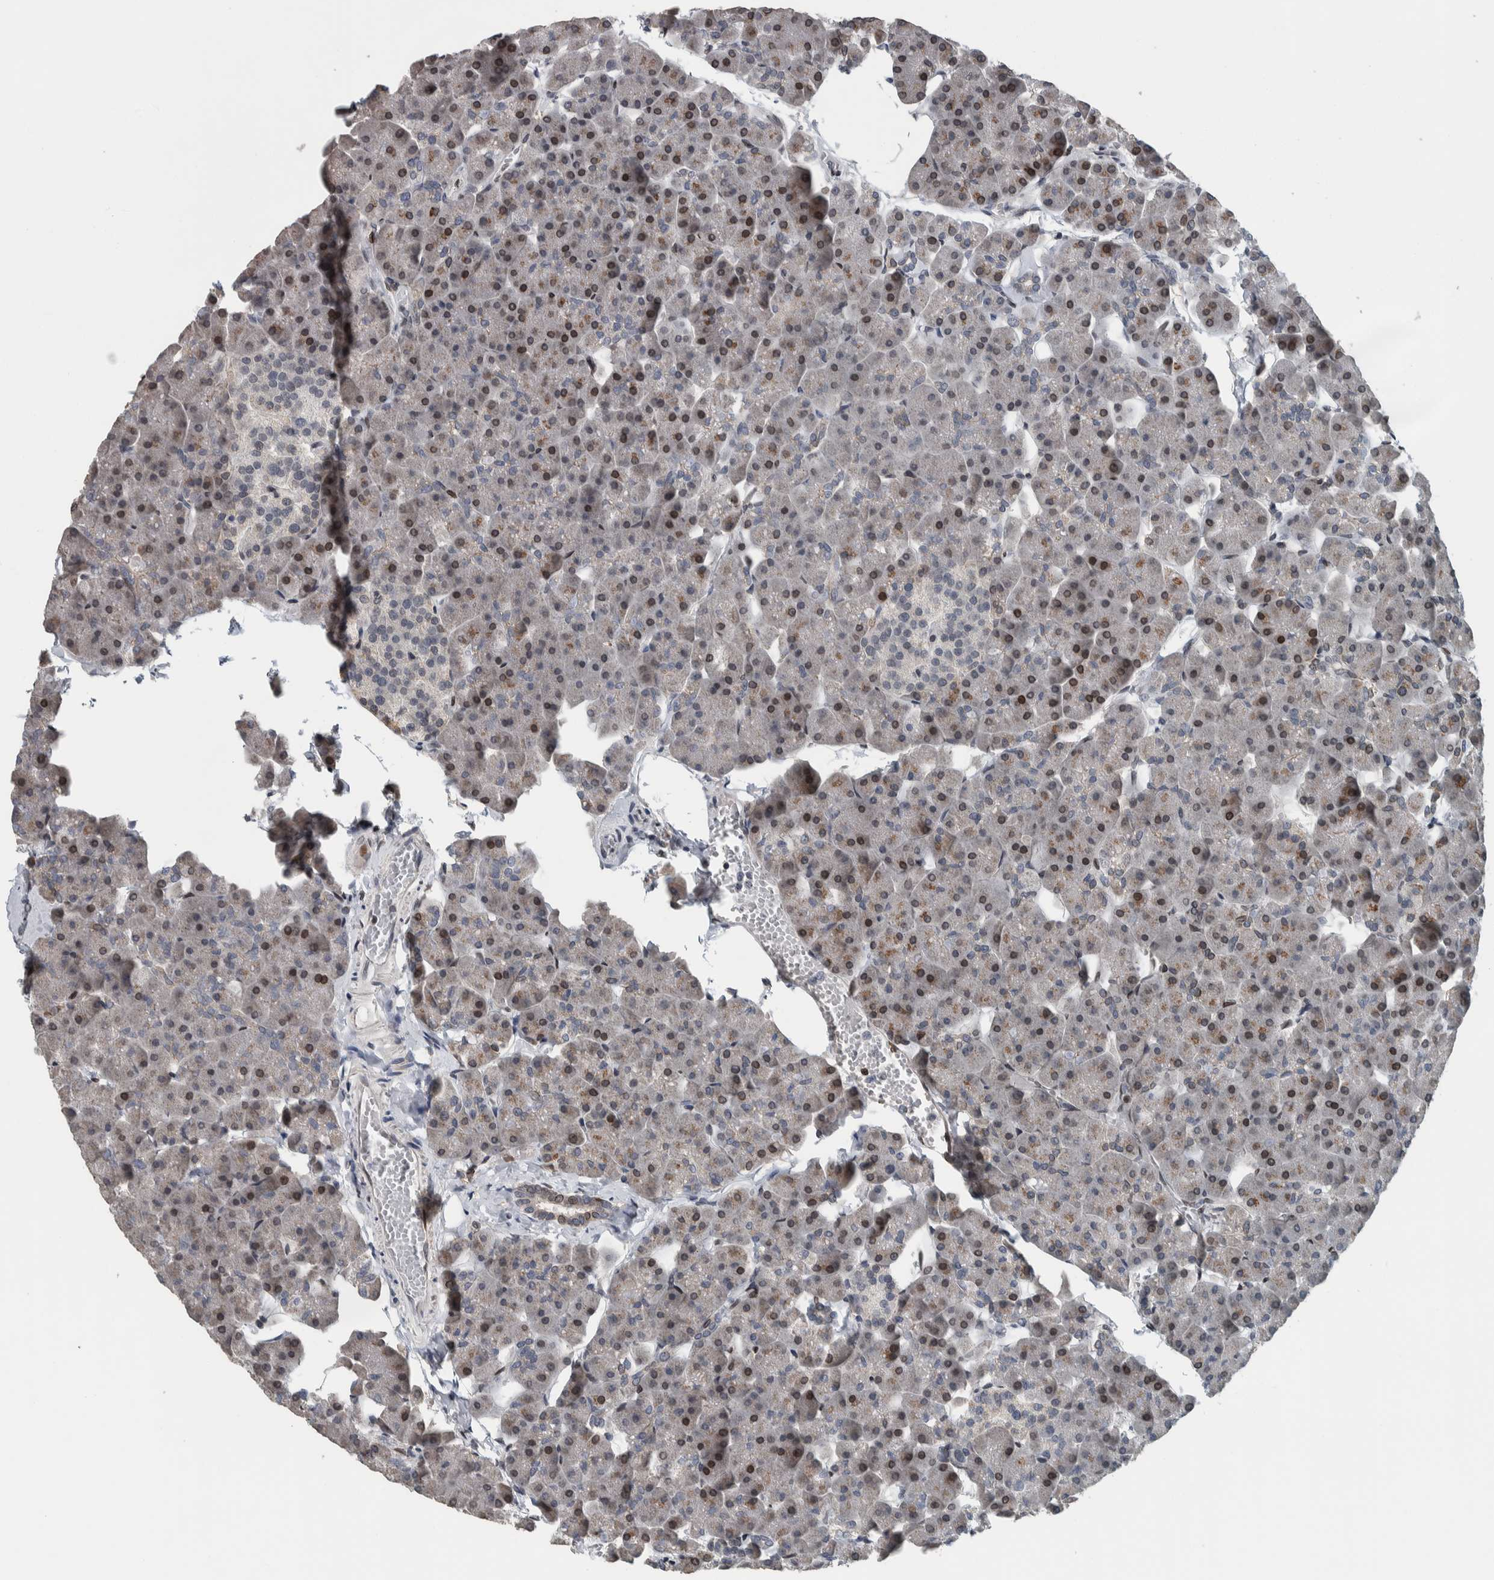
{"staining": {"intensity": "strong", "quantity": "25%-75%", "location": "cytoplasmic/membranous,nuclear"}, "tissue": "pancreas", "cell_type": "Exocrine glandular cells", "image_type": "normal", "snomed": [{"axis": "morphology", "description": "Normal tissue, NOS"}, {"axis": "topography", "description": "Pancreas"}], "caption": "IHC micrograph of benign pancreas stained for a protein (brown), which reveals high levels of strong cytoplasmic/membranous,nuclear staining in about 25%-75% of exocrine glandular cells.", "gene": "FAM135B", "patient": {"sex": "male", "age": 35}}